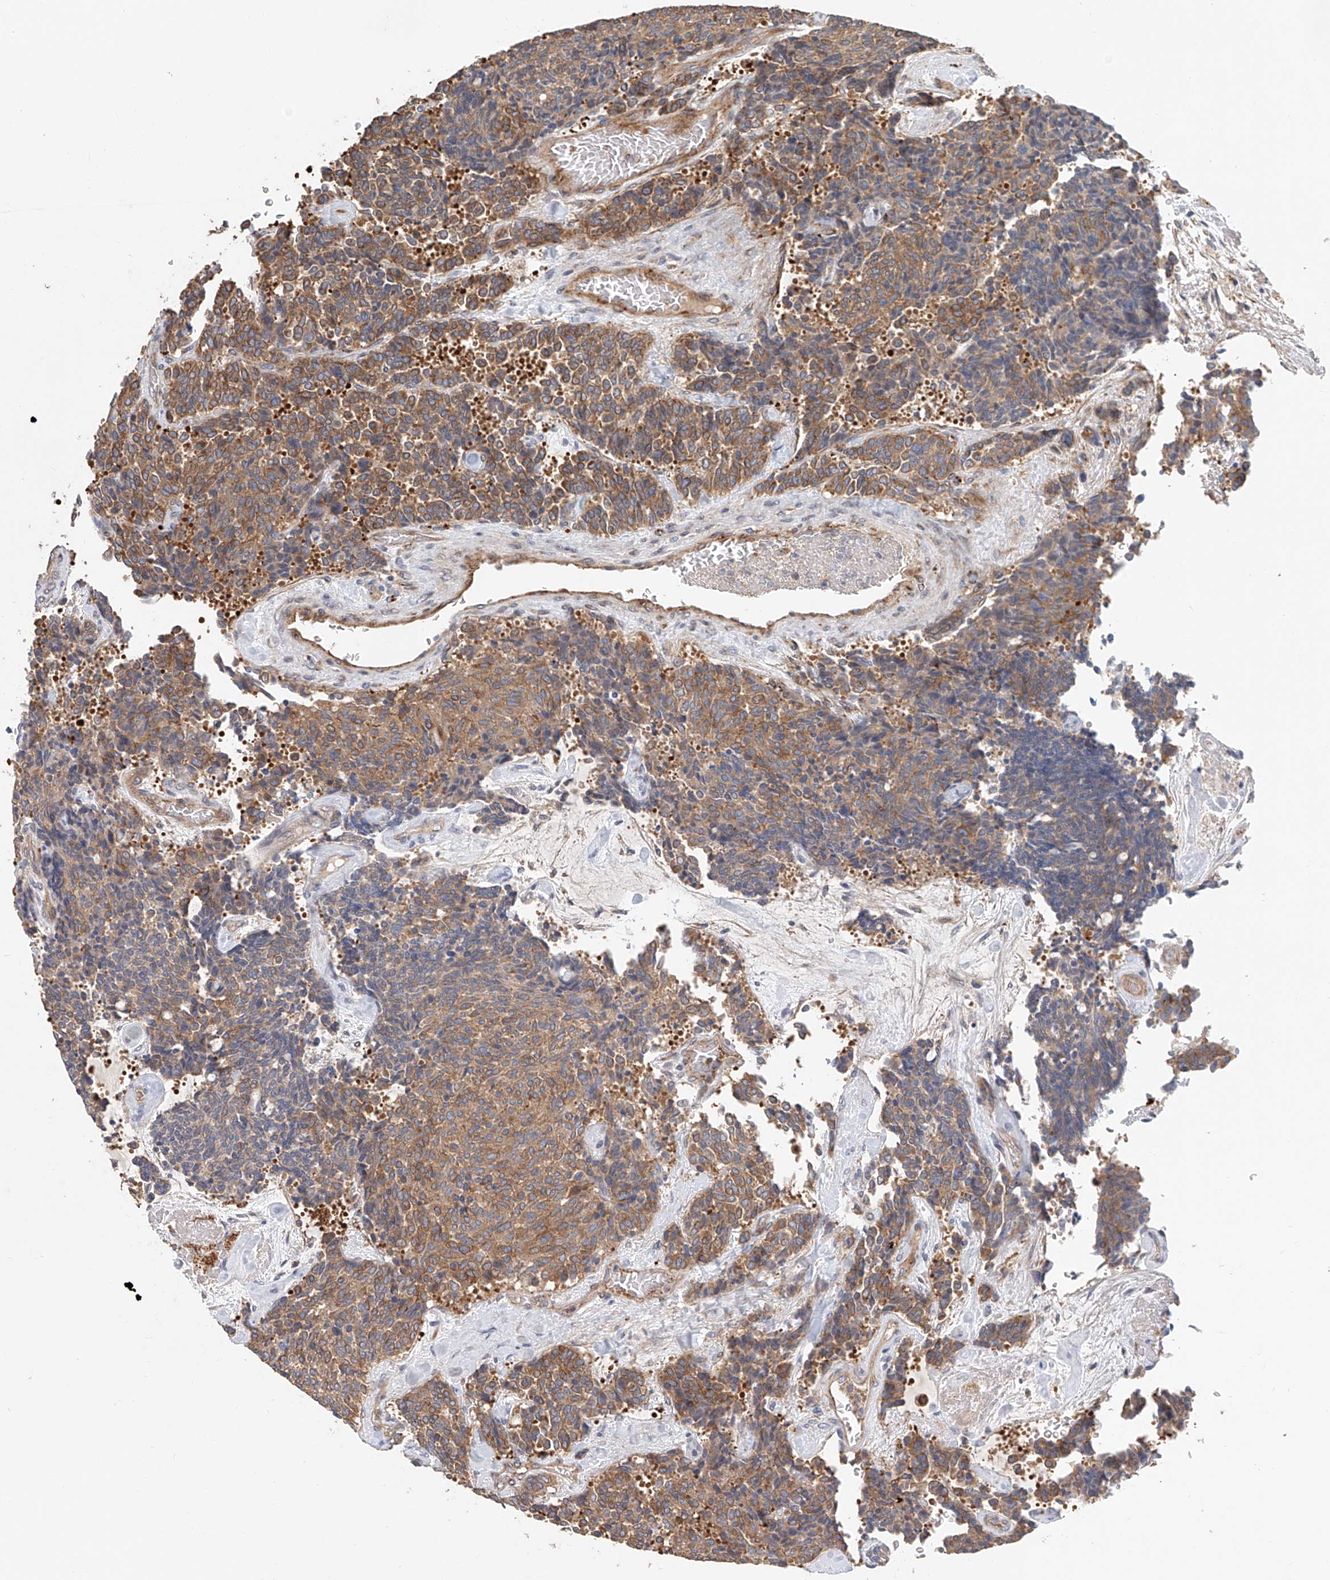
{"staining": {"intensity": "moderate", "quantity": ">75%", "location": "cytoplasmic/membranous"}, "tissue": "carcinoid", "cell_type": "Tumor cells", "image_type": "cancer", "snomed": [{"axis": "morphology", "description": "Carcinoid, malignant, NOS"}, {"axis": "topography", "description": "Pancreas"}], "caption": "The photomicrograph shows a brown stain indicating the presence of a protein in the cytoplasmic/membranous of tumor cells in malignant carcinoid.", "gene": "HGSNAT", "patient": {"sex": "female", "age": 54}}